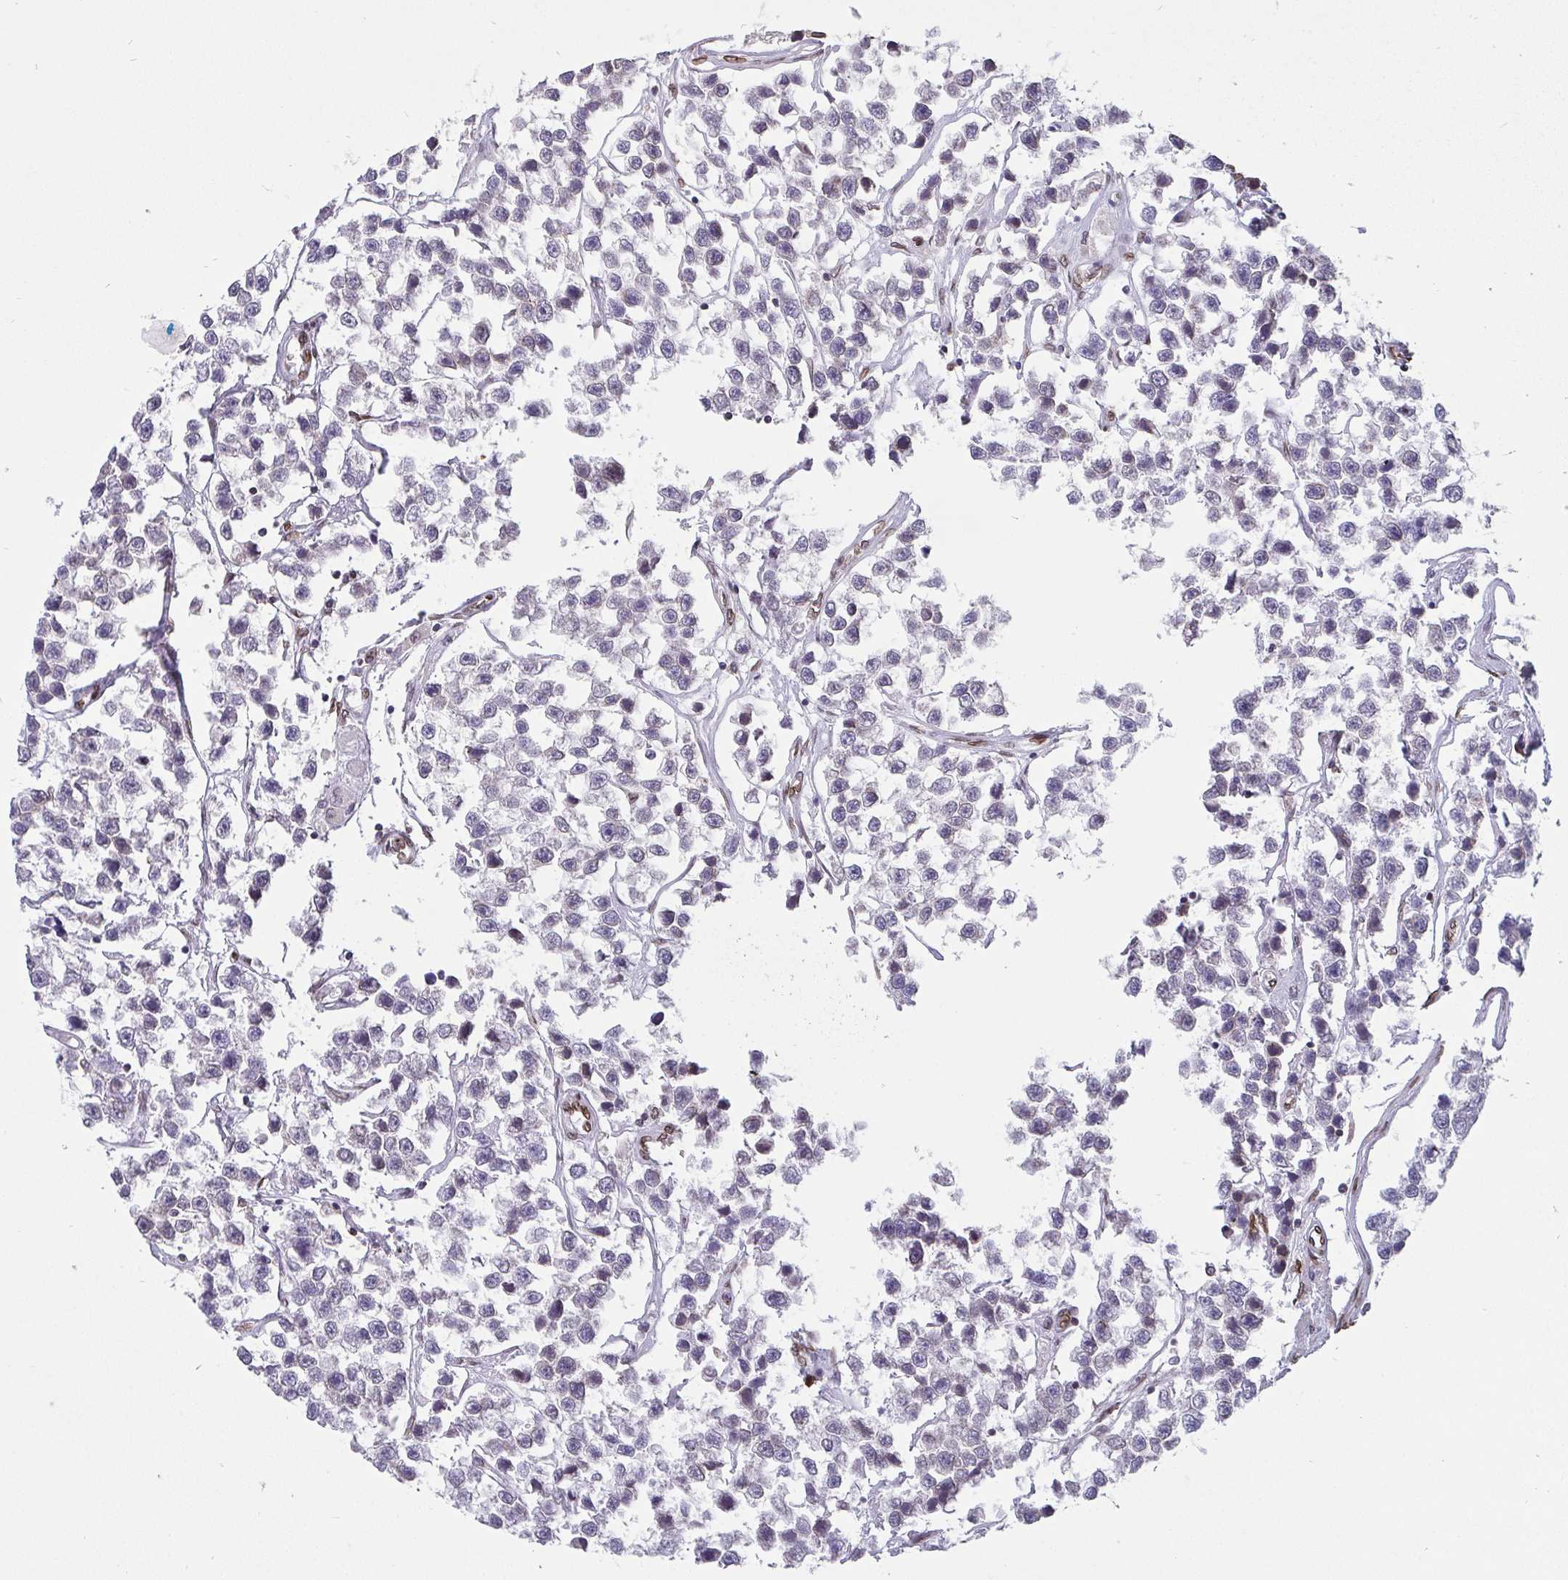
{"staining": {"intensity": "negative", "quantity": "none", "location": "none"}, "tissue": "testis cancer", "cell_type": "Tumor cells", "image_type": "cancer", "snomed": [{"axis": "morphology", "description": "Seminoma, NOS"}, {"axis": "topography", "description": "Testis"}], "caption": "Immunohistochemistry (IHC) of human testis seminoma exhibits no staining in tumor cells. Nuclei are stained in blue.", "gene": "EMD", "patient": {"sex": "male", "age": 26}}